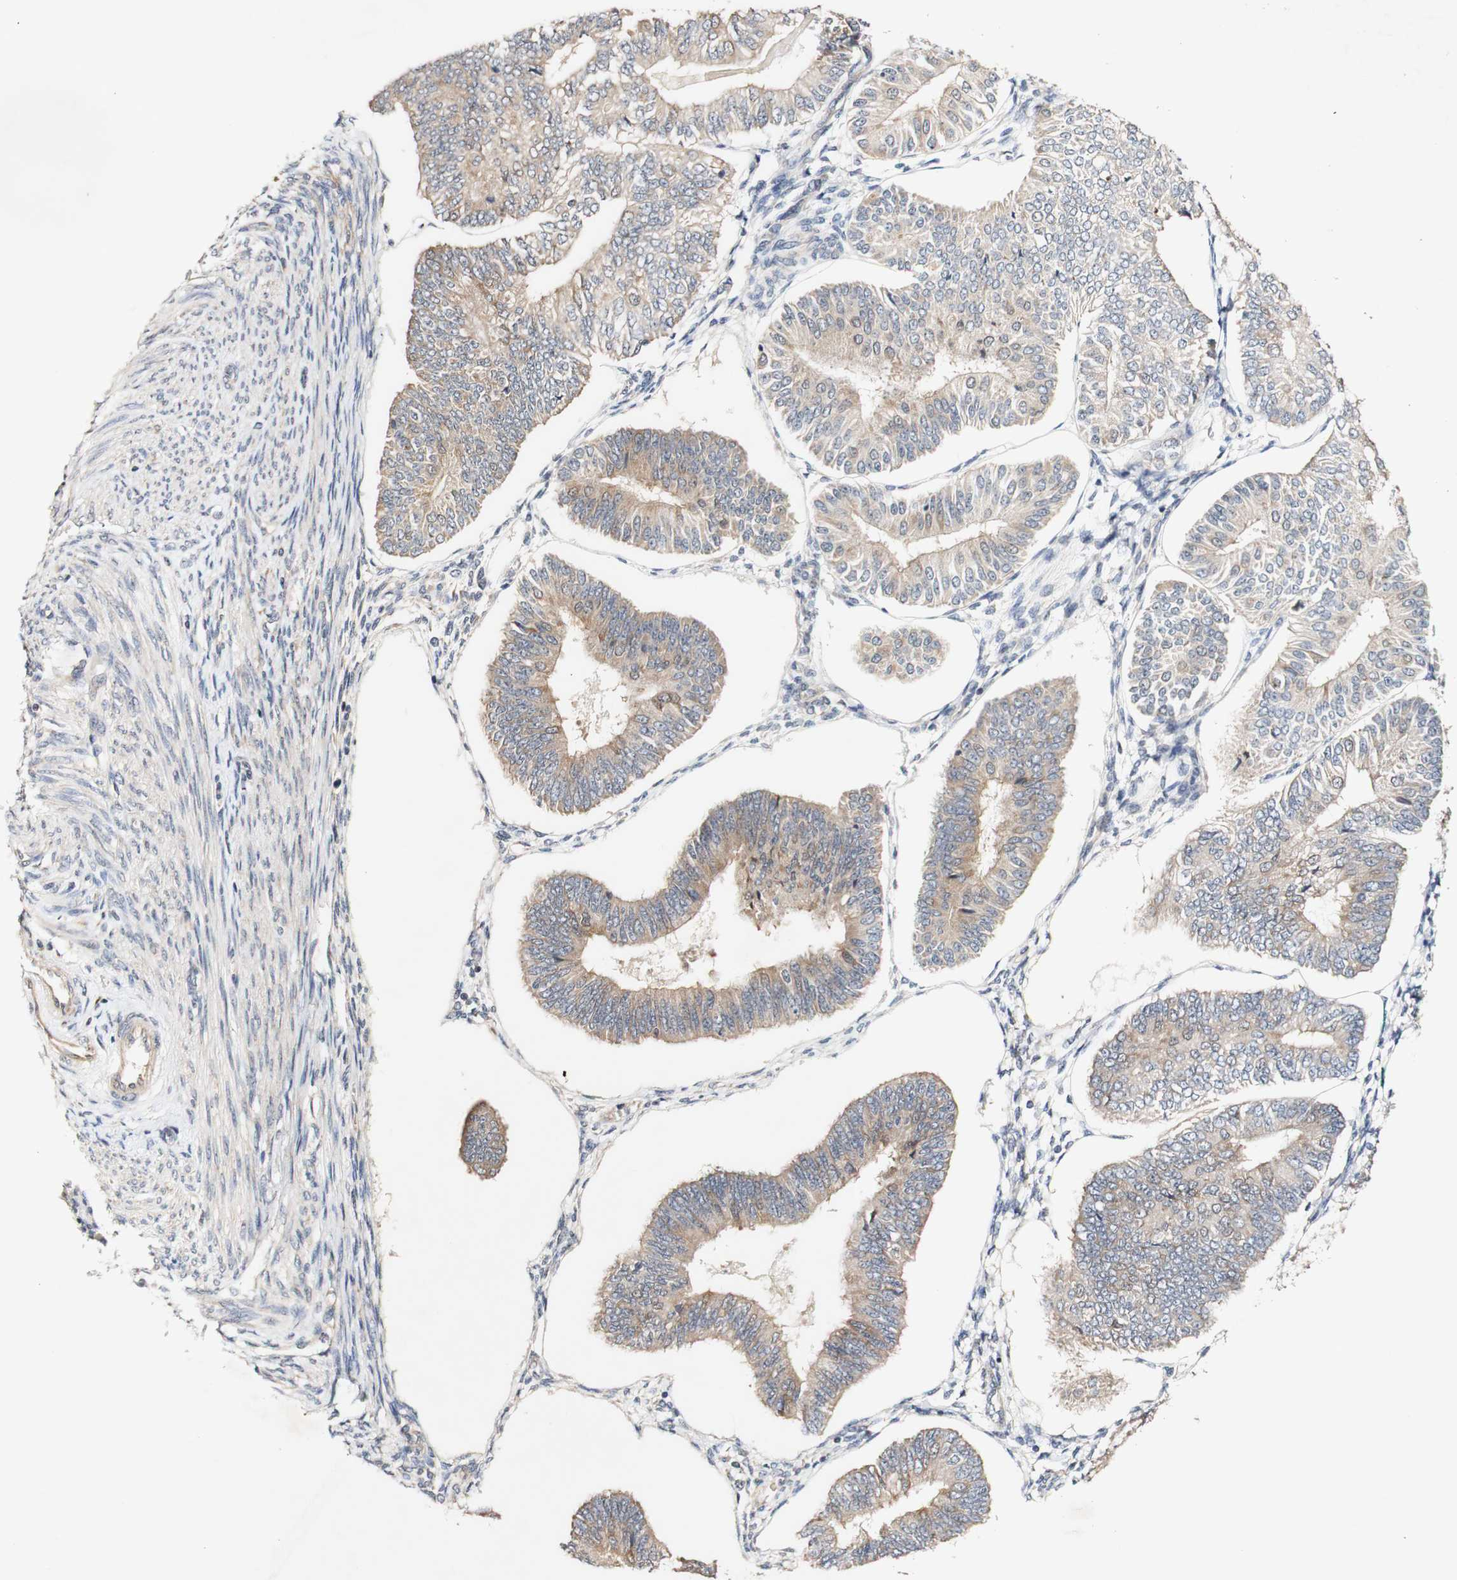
{"staining": {"intensity": "weak", "quantity": ">75%", "location": "cytoplasmic/membranous"}, "tissue": "endometrial cancer", "cell_type": "Tumor cells", "image_type": "cancer", "snomed": [{"axis": "morphology", "description": "Adenocarcinoma, NOS"}, {"axis": "topography", "description": "Endometrium"}], "caption": "Brown immunohistochemical staining in human endometrial cancer exhibits weak cytoplasmic/membranous expression in about >75% of tumor cells. Using DAB (3,3'-diaminobenzidine) (brown) and hematoxylin (blue) stains, captured at high magnification using brightfield microscopy.", "gene": "PIN1", "patient": {"sex": "female", "age": 58}}